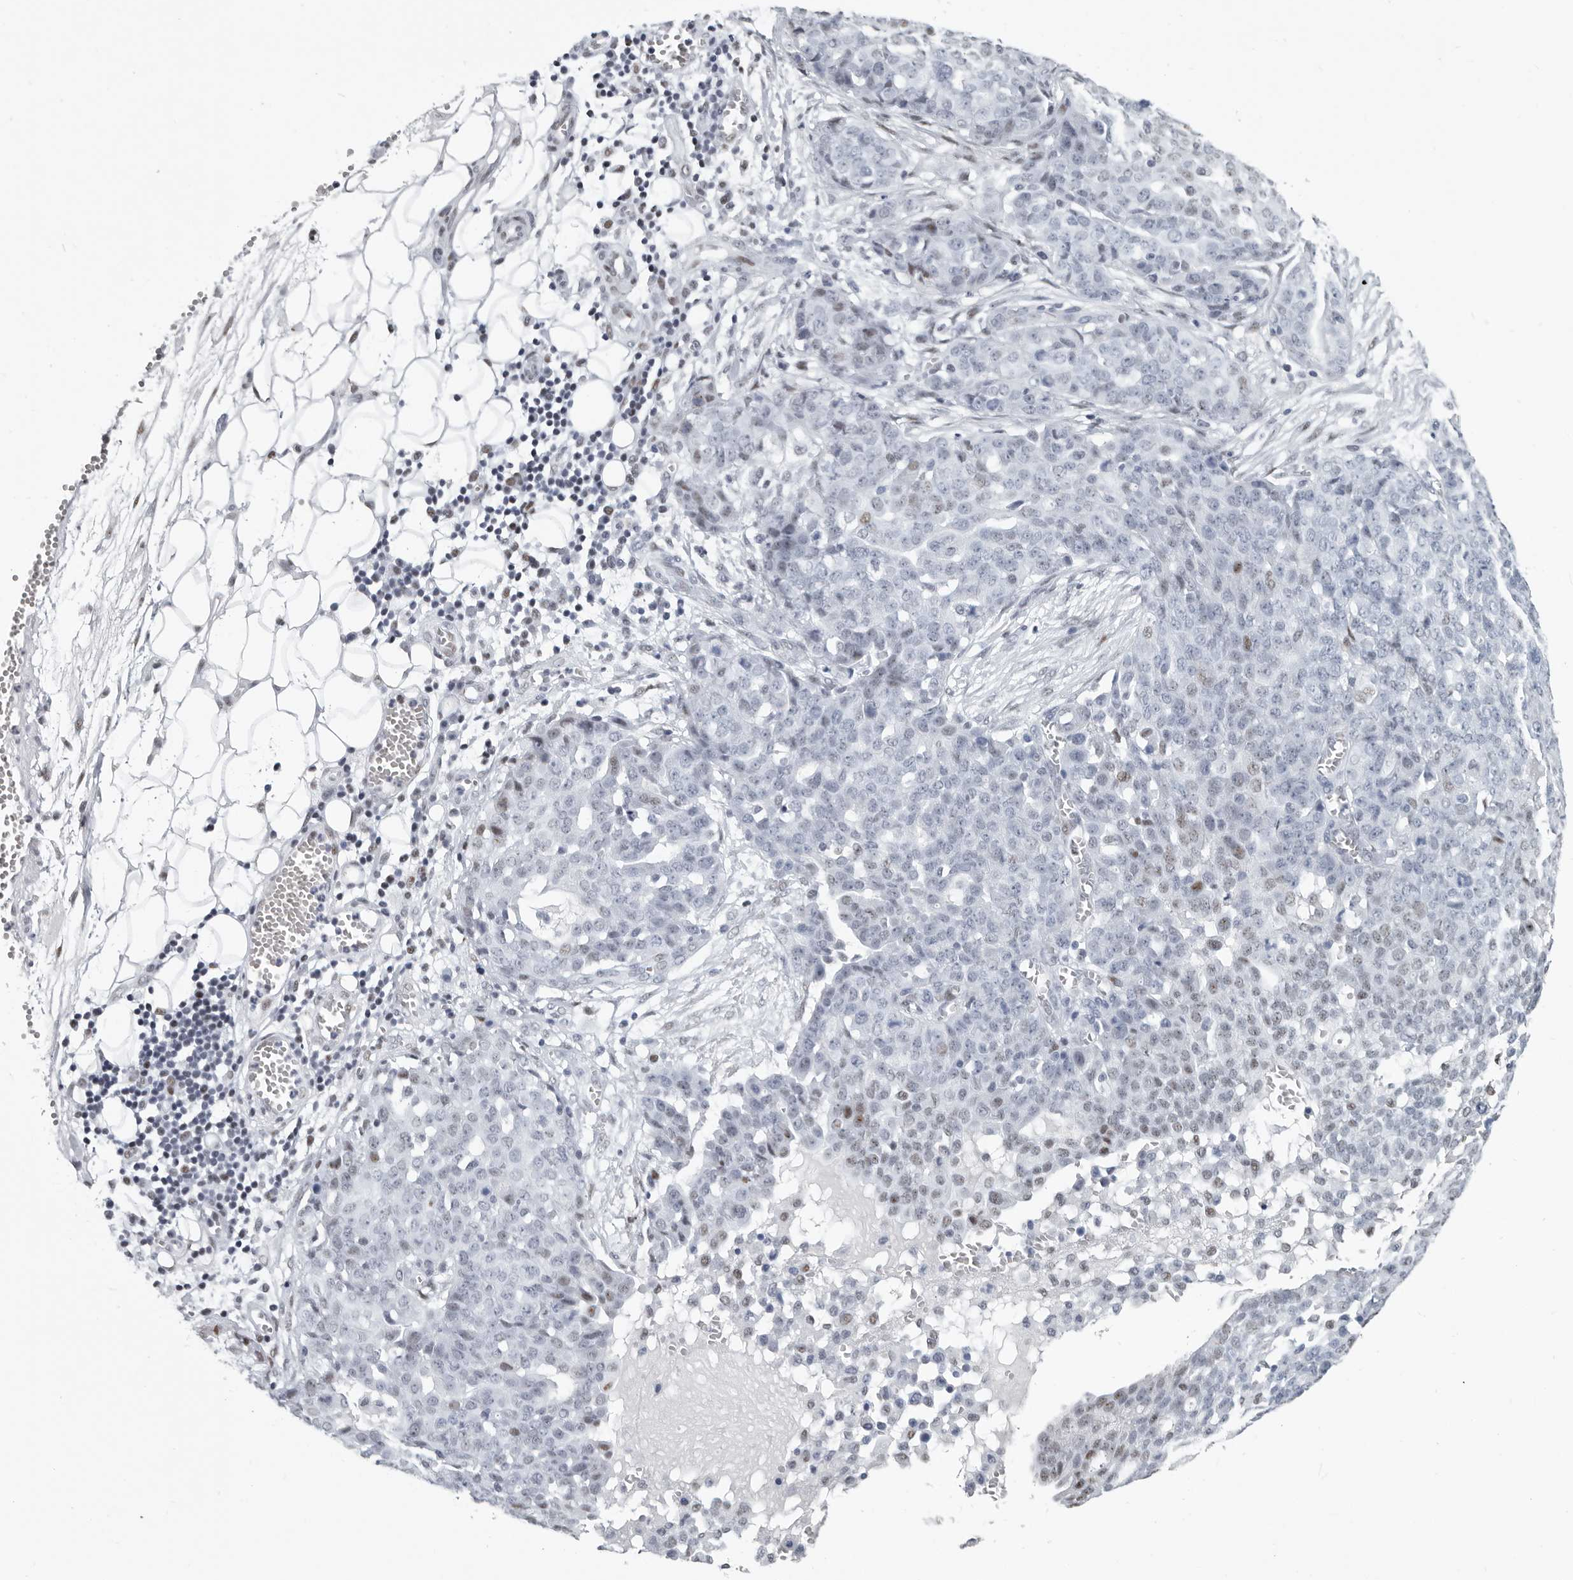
{"staining": {"intensity": "moderate", "quantity": "<25%", "location": "nuclear"}, "tissue": "ovarian cancer", "cell_type": "Tumor cells", "image_type": "cancer", "snomed": [{"axis": "morphology", "description": "Cystadenocarcinoma, serous, NOS"}, {"axis": "topography", "description": "Soft tissue"}, {"axis": "topography", "description": "Ovary"}], "caption": "Human ovarian cancer stained with a brown dye exhibits moderate nuclear positive positivity in approximately <25% of tumor cells.", "gene": "WRAP73", "patient": {"sex": "female", "age": 57}}